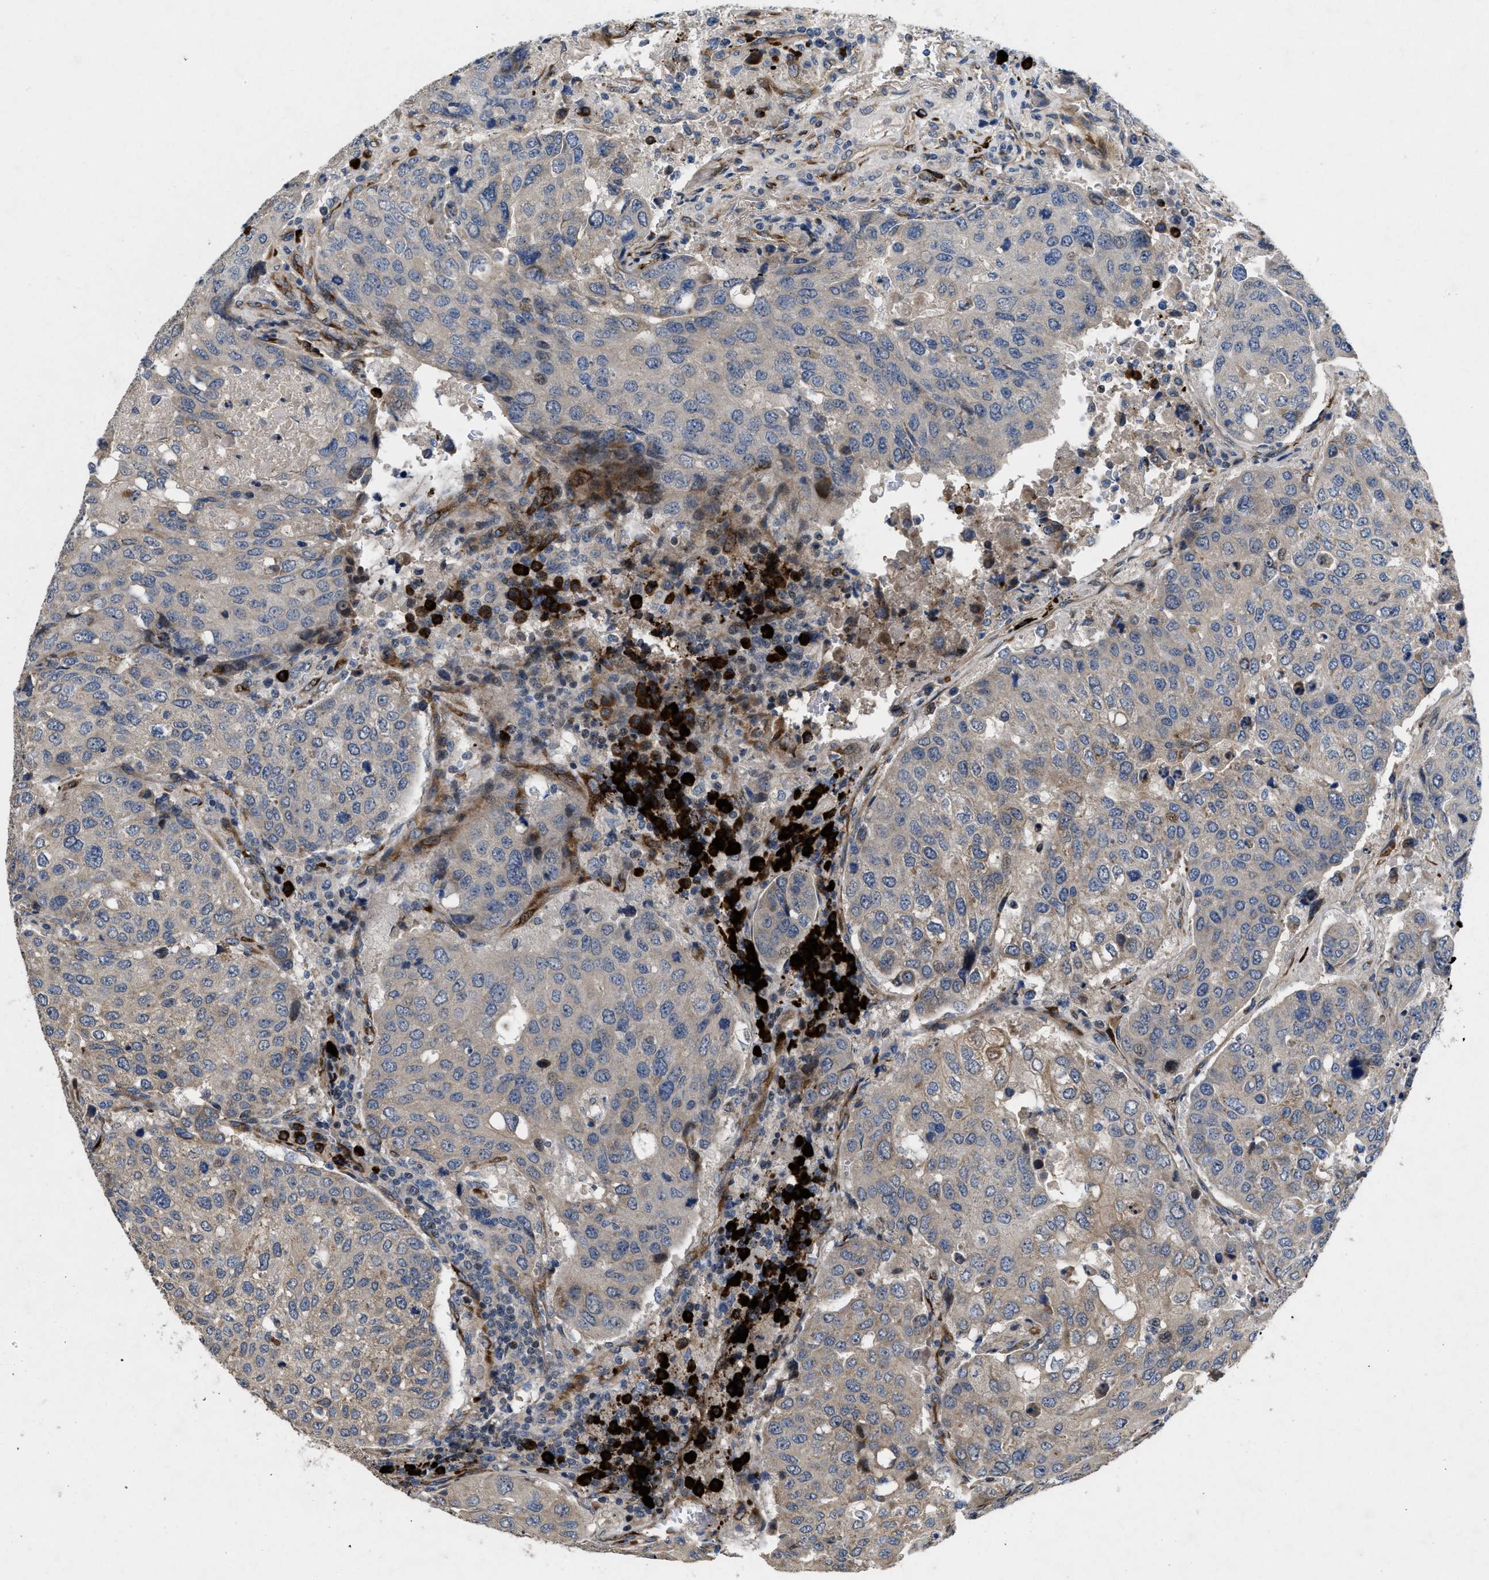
{"staining": {"intensity": "weak", "quantity": "<25%", "location": "nuclear"}, "tissue": "urothelial cancer", "cell_type": "Tumor cells", "image_type": "cancer", "snomed": [{"axis": "morphology", "description": "Urothelial carcinoma, High grade"}, {"axis": "topography", "description": "Lymph node"}, {"axis": "topography", "description": "Urinary bladder"}], "caption": "This image is of urothelial cancer stained with immunohistochemistry (IHC) to label a protein in brown with the nuclei are counter-stained blue. There is no staining in tumor cells.", "gene": "HSPA12B", "patient": {"sex": "male", "age": 51}}